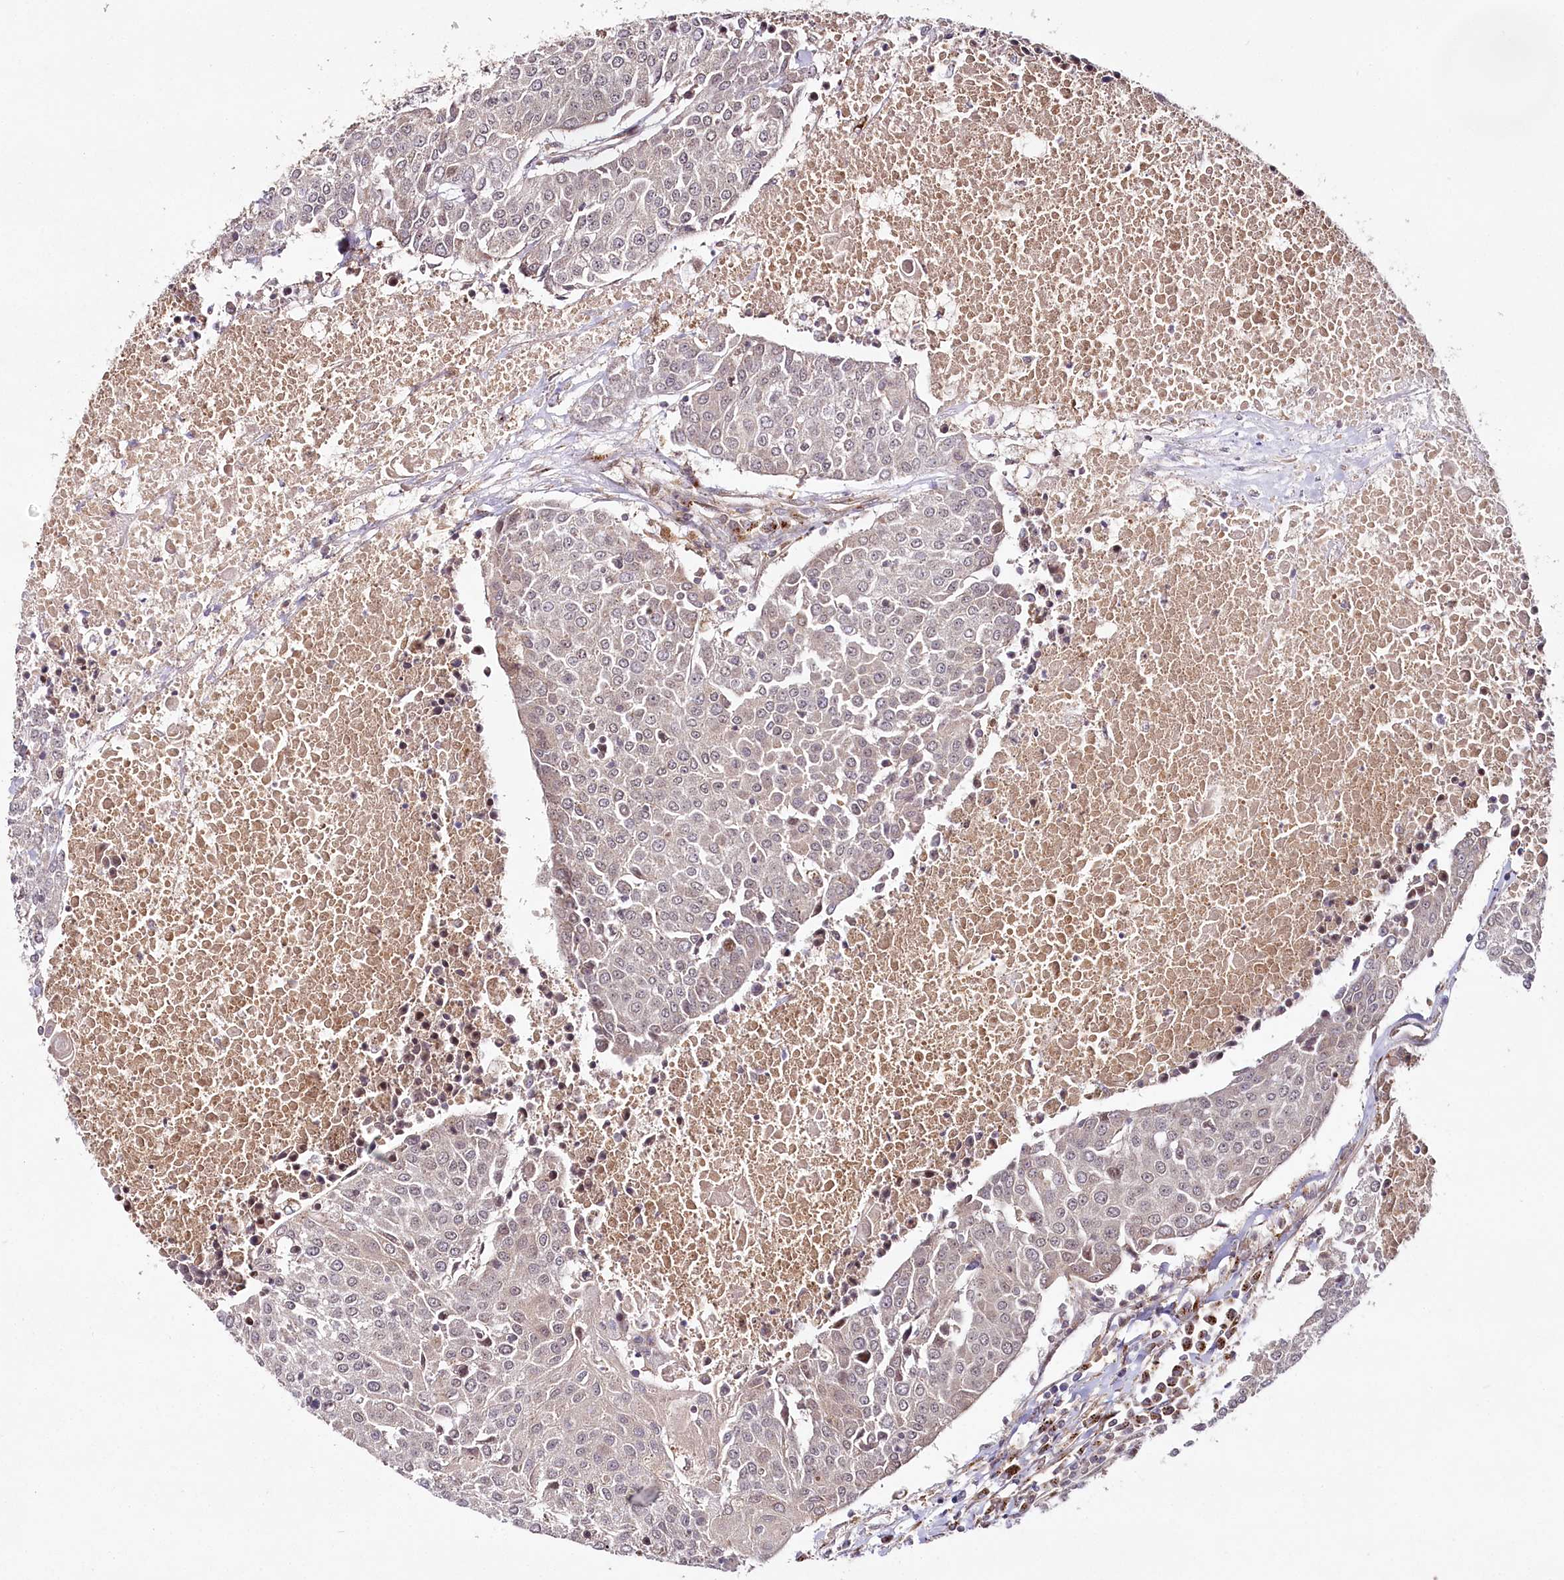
{"staining": {"intensity": "weak", "quantity": "<25%", "location": "cytoplasmic/membranous,nuclear"}, "tissue": "urothelial cancer", "cell_type": "Tumor cells", "image_type": "cancer", "snomed": [{"axis": "morphology", "description": "Urothelial carcinoma, High grade"}, {"axis": "topography", "description": "Urinary bladder"}], "caption": "High power microscopy micrograph of an IHC histopathology image of urothelial cancer, revealing no significant positivity in tumor cells.", "gene": "COPG1", "patient": {"sex": "female", "age": 85}}